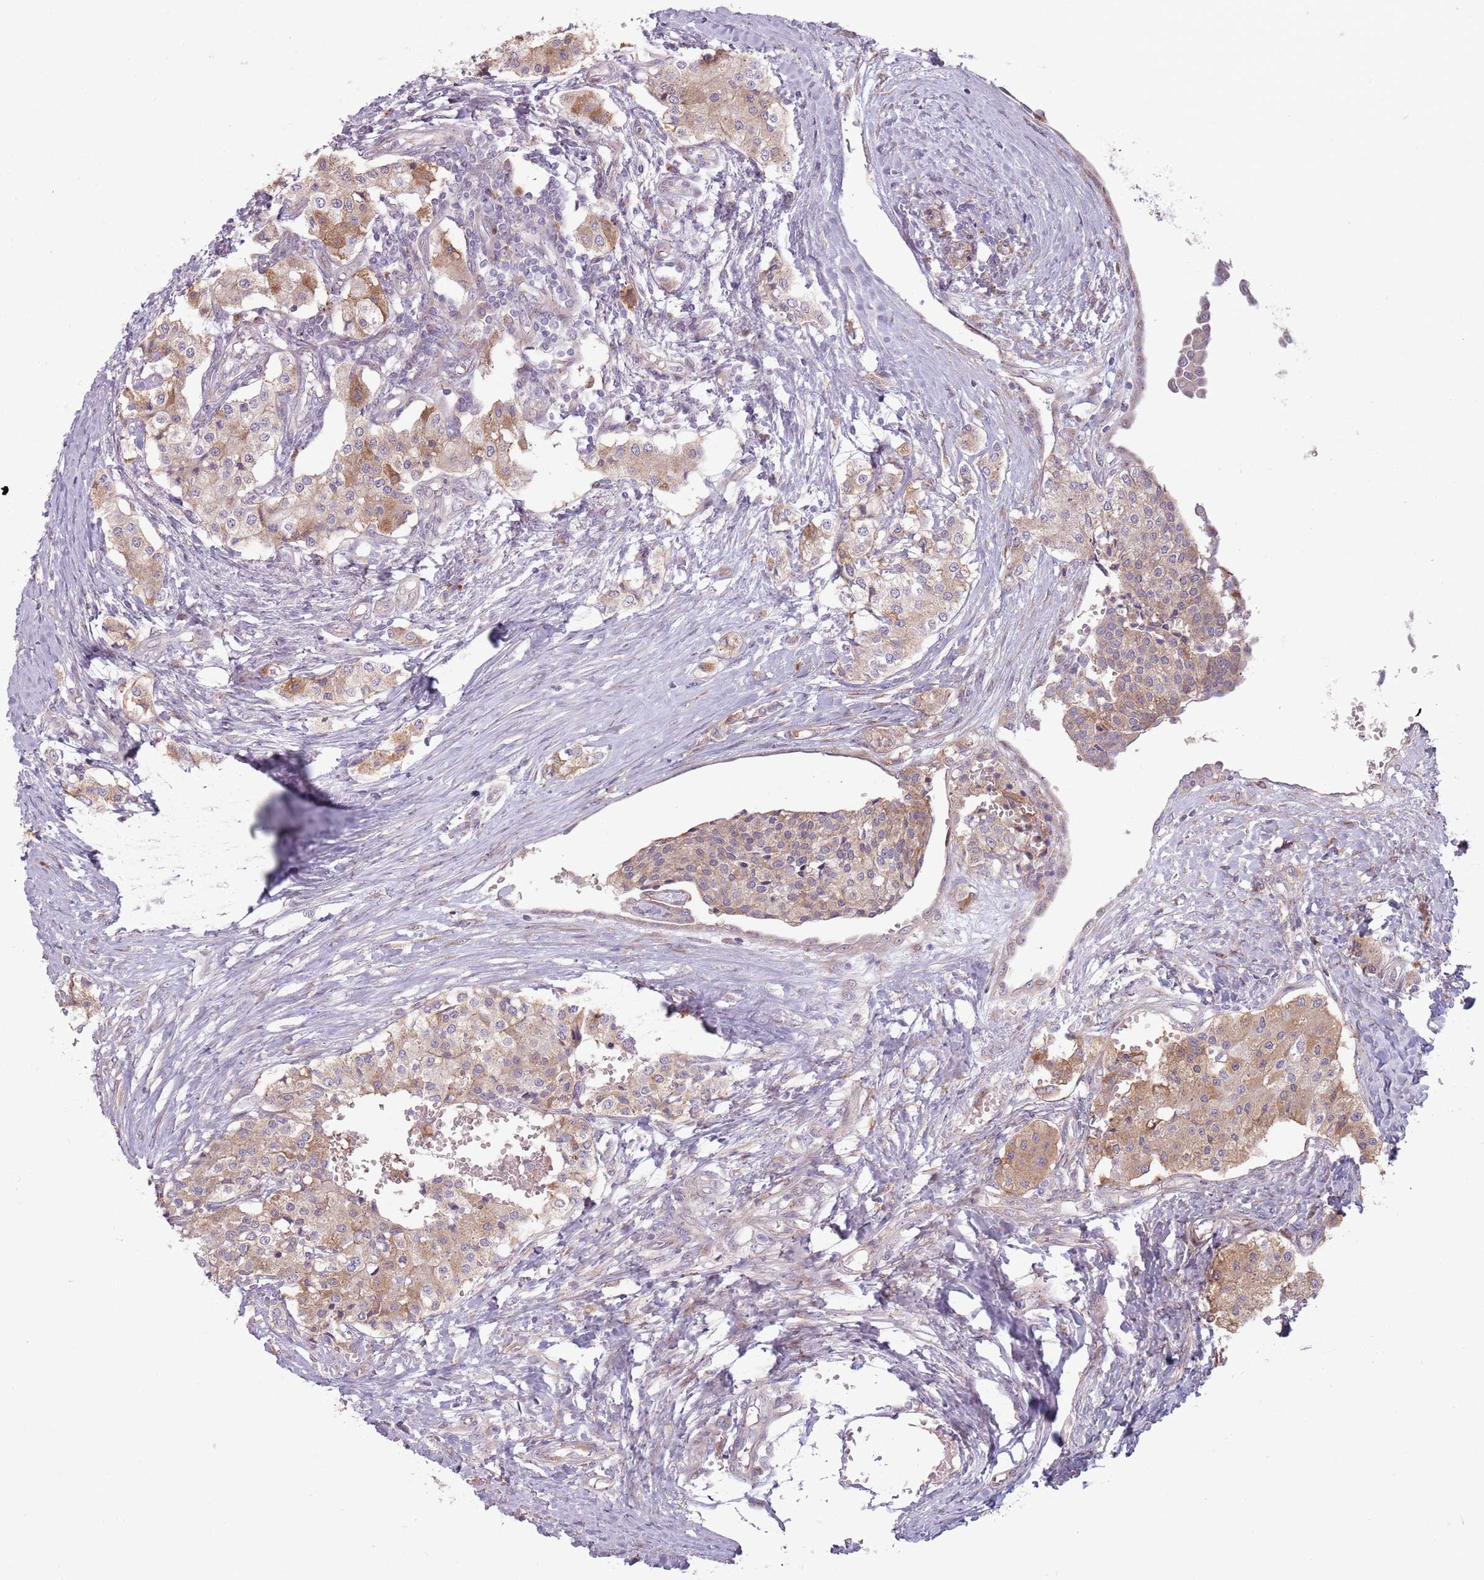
{"staining": {"intensity": "moderate", "quantity": "25%-75%", "location": "cytoplasmic/membranous"}, "tissue": "carcinoid", "cell_type": "Tumor cells", "image_type": "cancer", "snomed": [{"axis": "morphology", "description": "Carcinoid, malignant, NOS"}, {"axis": "topography", "description": "Colon"}], "caption": "An image showing moderate cytoplasmic/membranous expression in approximately 25%-75% of tumor cells in carcinoid, as visualized by brown immunohistochemical staining.", "gene": "CCDC150", "patient": {"sex": "female", "age": 52}}